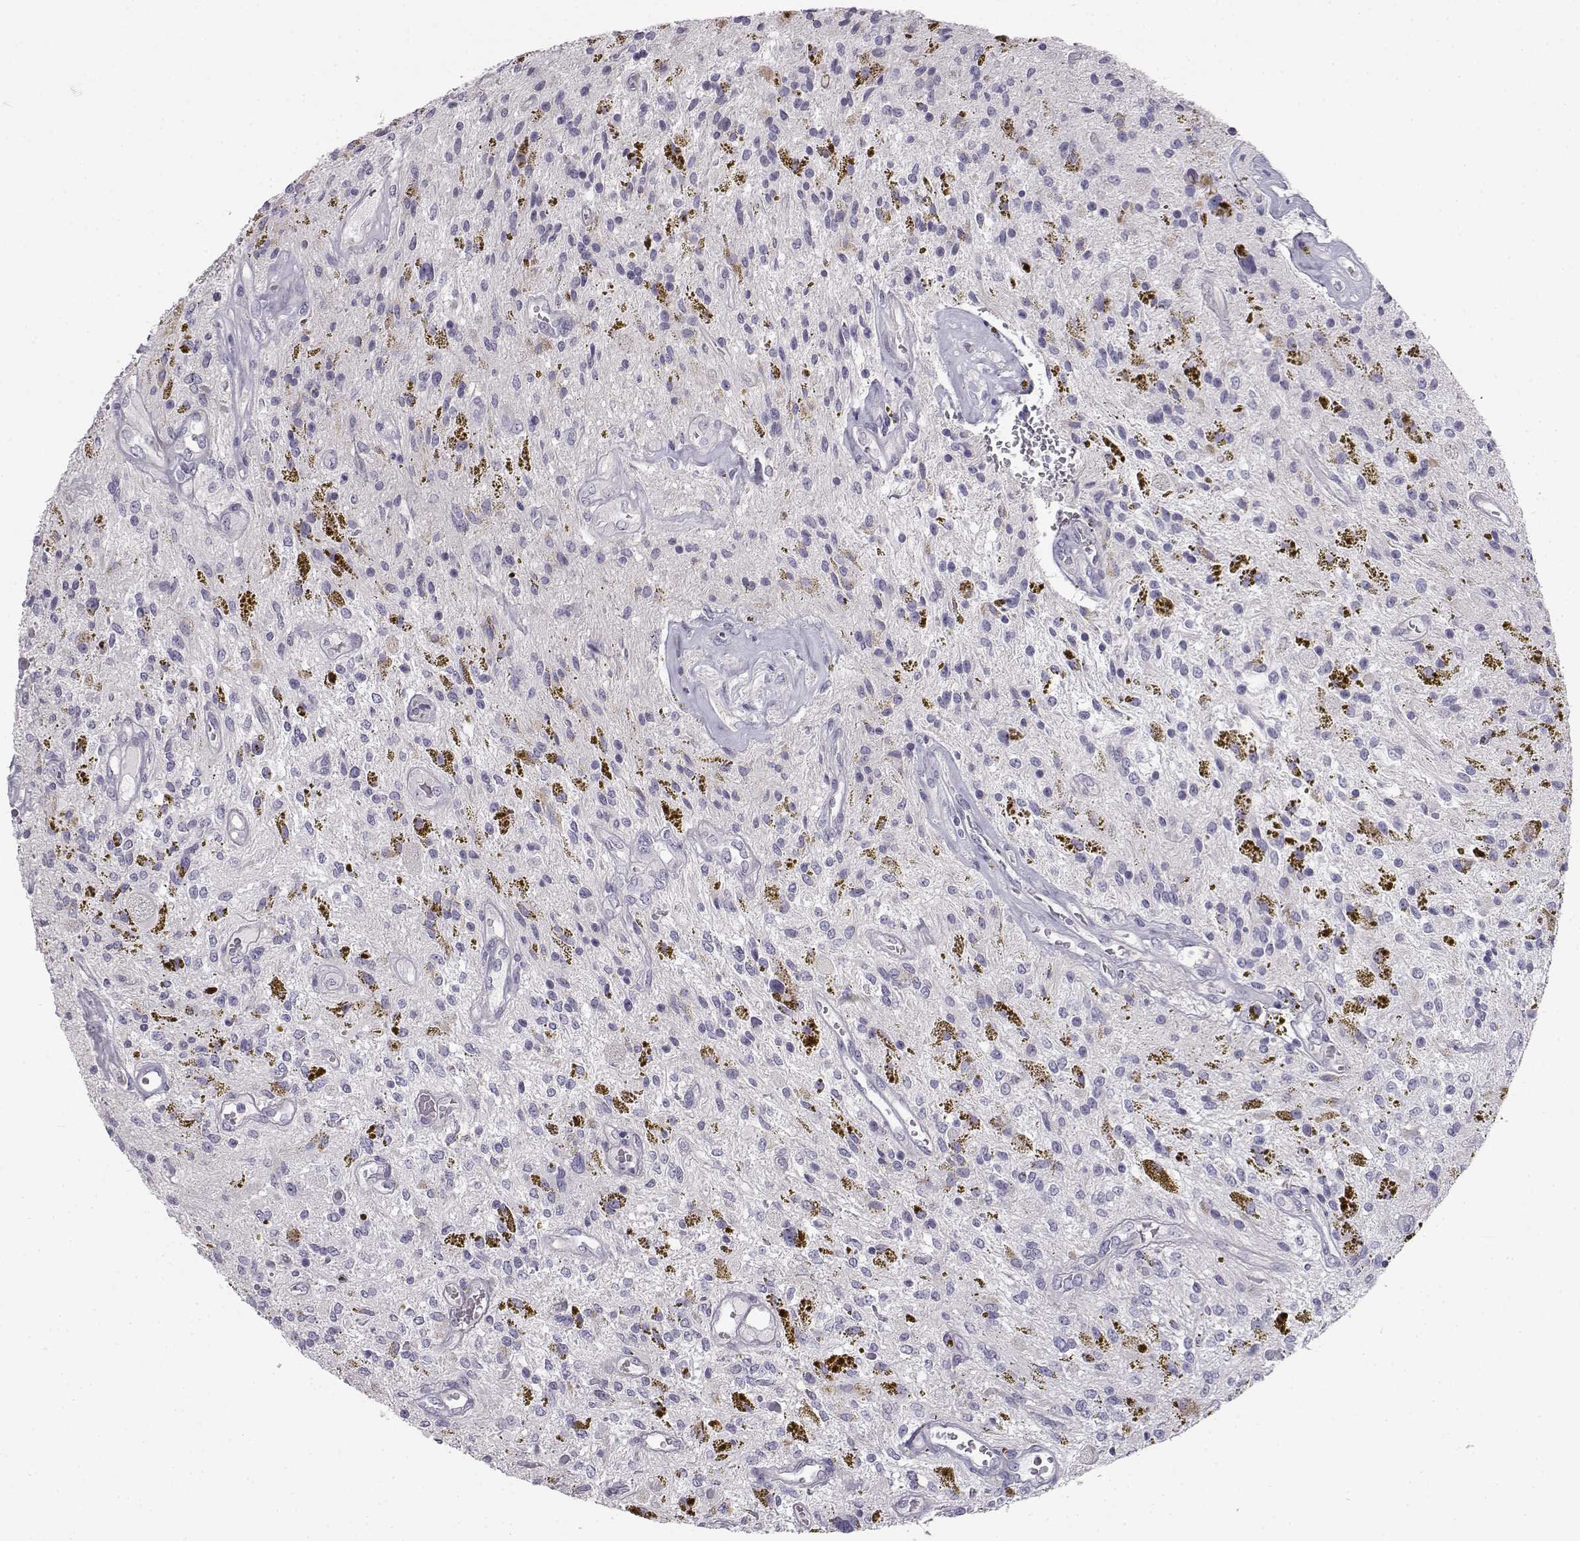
{"staining": {"intensity": "negative", "quantity": "none", "location": "none"}, "tissue": "glioma", "cell_type": "Tumor cells", "image_type": "cancer", "snomed": [{"axis": "morphology", "description": "Glioma, malignant, Low grade"}, {"axis": "topography", "description": "Cerebellum"}], "caption": "Micrograph shows no protein positivity in tumor cells of low-grade glioma (malignant) tissue.", "gene": "MYCBPAP", "patient": {"sex": "female", "age": 14}}